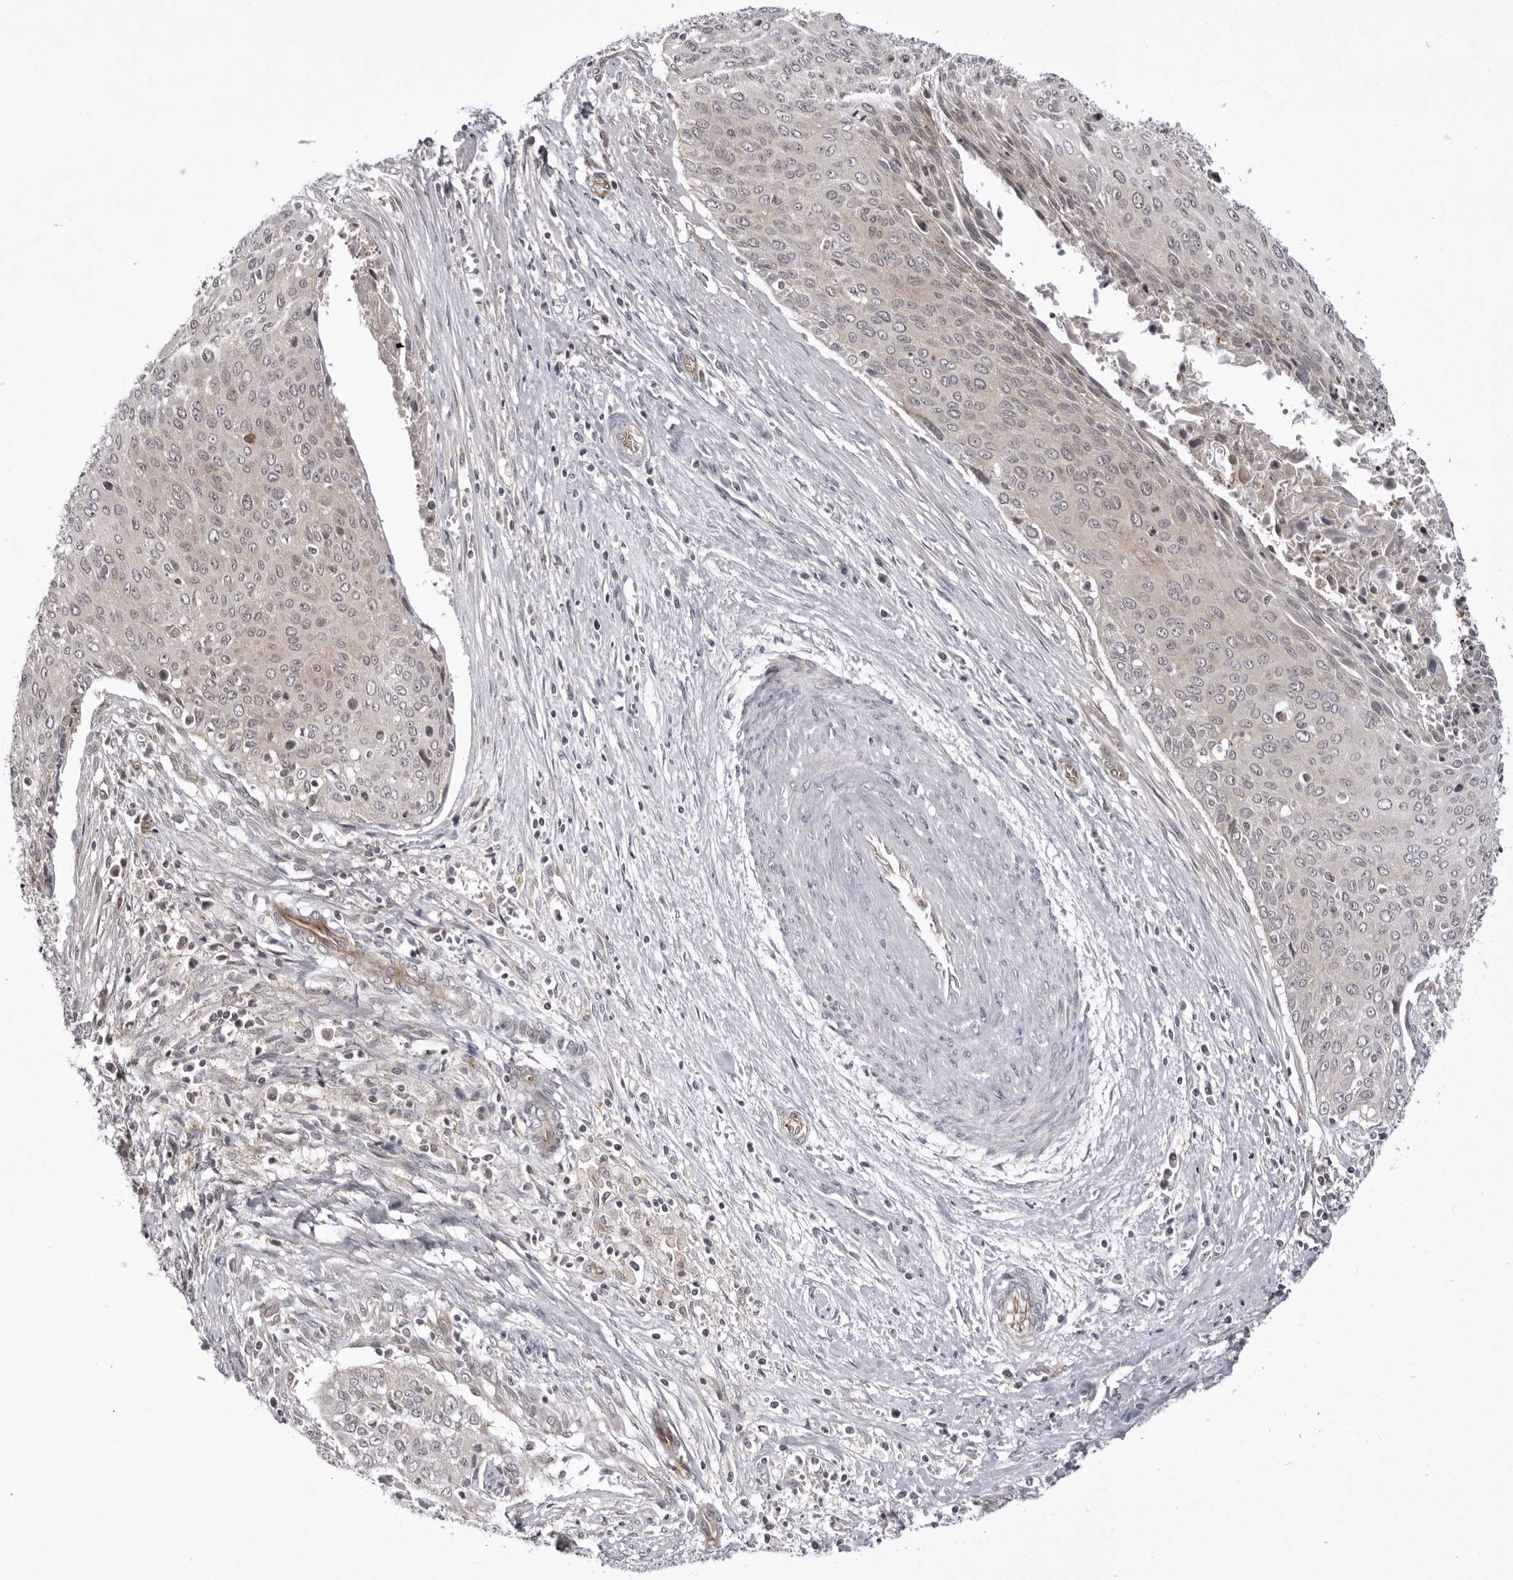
{"staining": {"intensity": "weak", "quantity": "<25%", "location": "cytoplasmic/membranous"}, "tissue": "cervical cancer", "cell_type": "Tumor cells", "image_type": "cancer", "snomed": [{"axis": "morphology", "description": "Squamous cell carcinoma, NOS"}, {"axis": "topography", "description": "Cervix"}], "caption": "Cervical cancer (squamous cell carcinoma) was stained to show a protein in brown. There is no significant staining in tumor cells.", "gene": "USP43", "patient": {"sex": "female", "age": 55}}